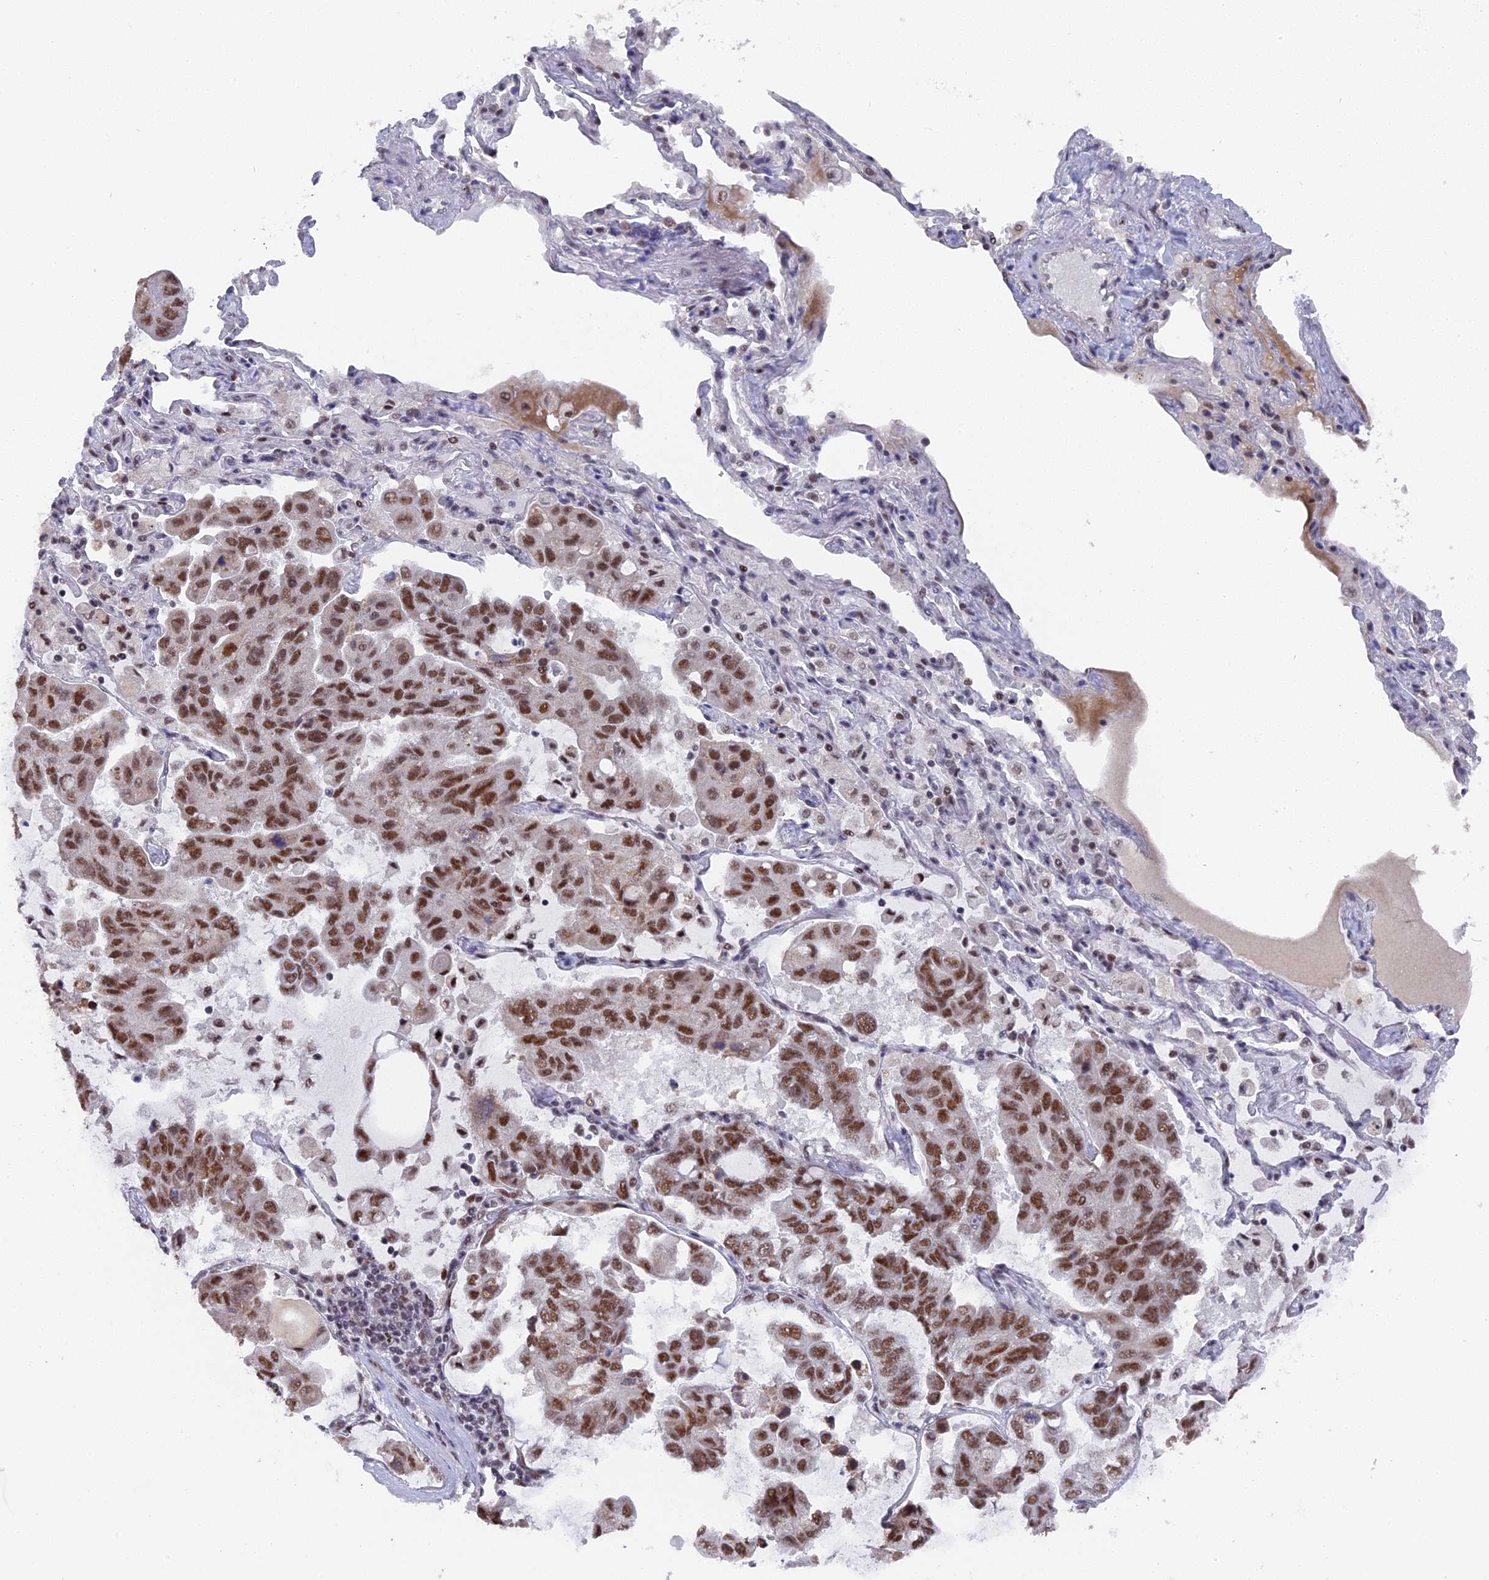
{"staining": {"intensity": "moderate", "quantity": ">75%", "location": "nuclear"}, "tissue": "lung cancer", "cell_type": "Tumor cells", "image_type": "cancer", "snomed": [{"axis": "morphology", "description": "Adenocarcinoma, NOS"}, {"axis": "topography", "description": "Lung"}], "caption": "A histopathology image of lung cancer stained for a protein displays moderate nuclear brown staining in tumor cells. The staining was performed using DAB (3,3'-diaminobenzidine), with brown indicating positive protein expression. Nuclei are stained blue with hematoxylin.", "gene": "SF3A2", "patient": {"sex": "male", "age": 64}}